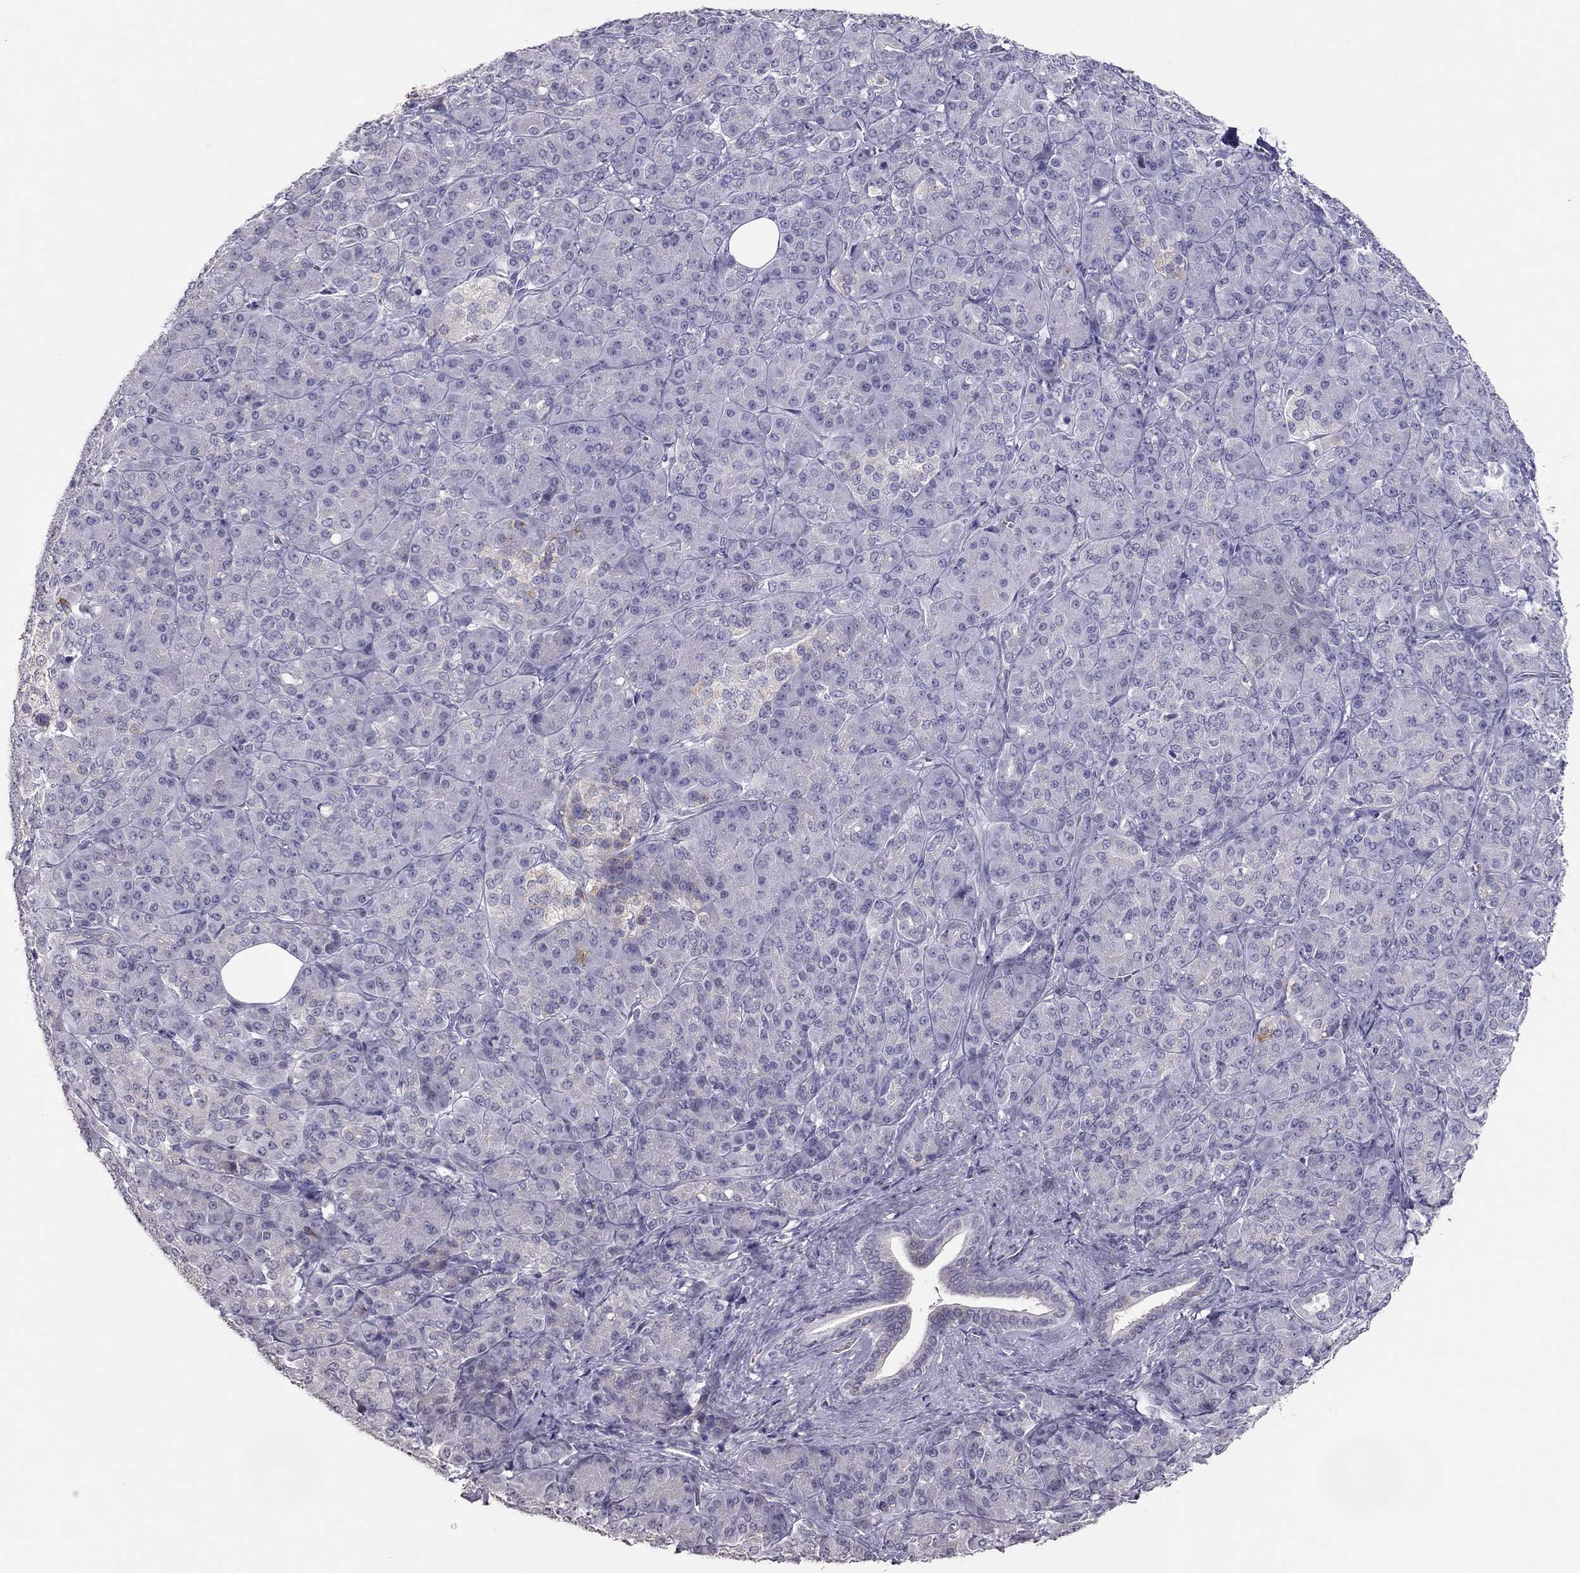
{"staining": {"intensity": "negative", "quantity": "none", "location": "none"}, "tissue": "pancreatic cancer", "cell_type": "Tumor cells", "image_type": "cancer", "snomed": [{"axis": "morphology", "description": "Normal tissue, NOS"}, {"axis": "morphology", "description": "Inflammation, NOS"}, {"axis": "morphology", "description": "Adenocarcinoma, NOS"}, {"axis": "topography", "description": "Pancreas"}], "caption": "A histopathology image of human pancreatic cancer is negative for staining in tumor cells.", "gene": "TSHB", "patient": {"sex": "male", "age": 57}}